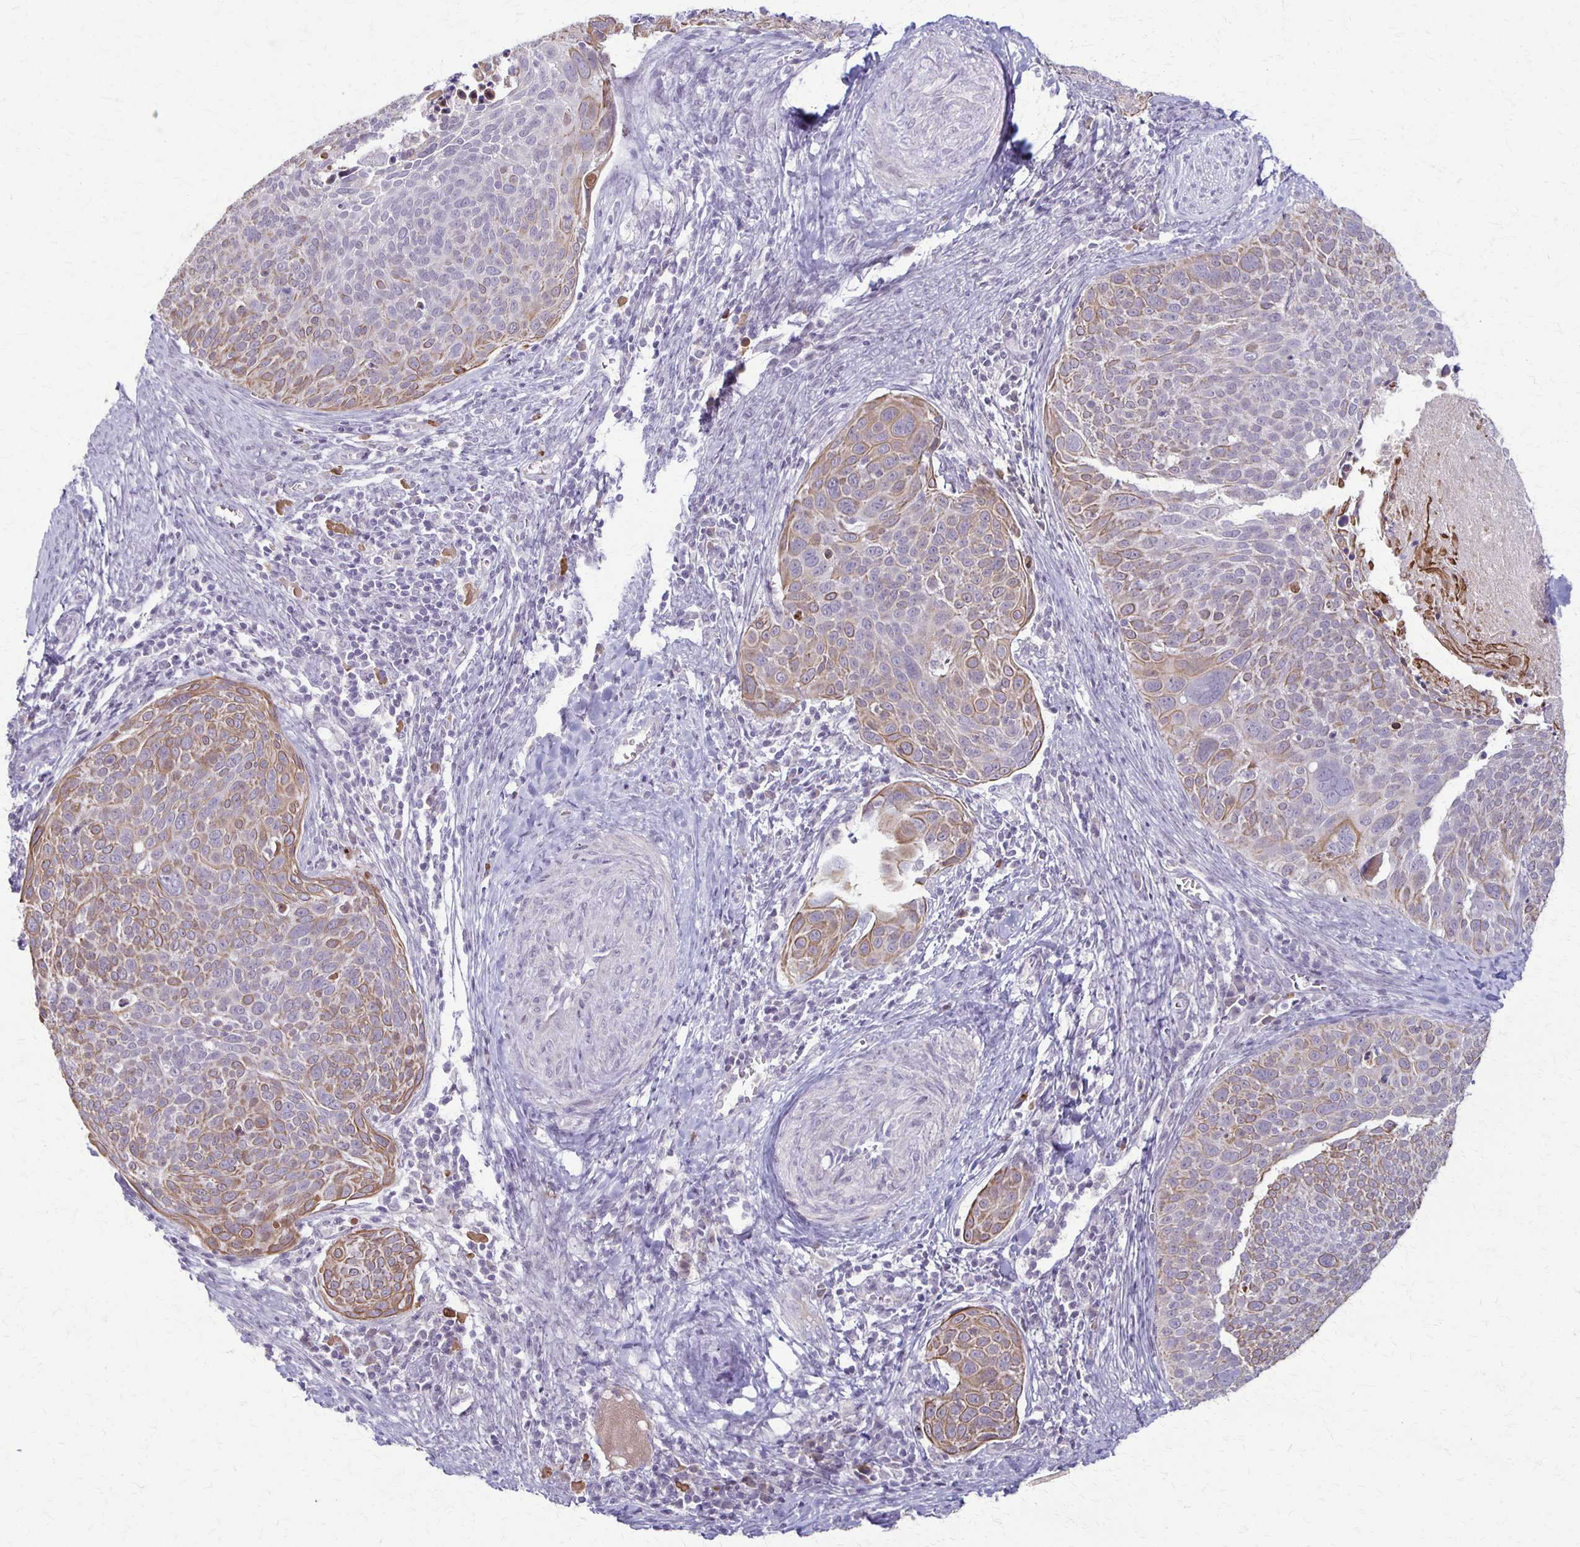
{"staining": {"intensity": "weak", "quantity": "25%-75%", "location": "cytoplasmic/membranous"}, "tissue": "cervical cancer", "cell_type": "Tumor cells", "image_type": "cancer", "snomed": [{"axis": "morphology", "description": "Squamous cell carcinoma, NOS"}, {"axis": "topography", "description": "Cervix"}], "caption": "Immunohistochemical staining of squamous cell carcinoma (cervical) shows low levels of weak cytoplasmic/membranous expression in approximately 25%-75% of tumor cells. The protein of interest is shown in brown color, while the nuclei are stained blue.", "gene": "SLC35E2B", "patient": {"sex": "female", "age": 39}}